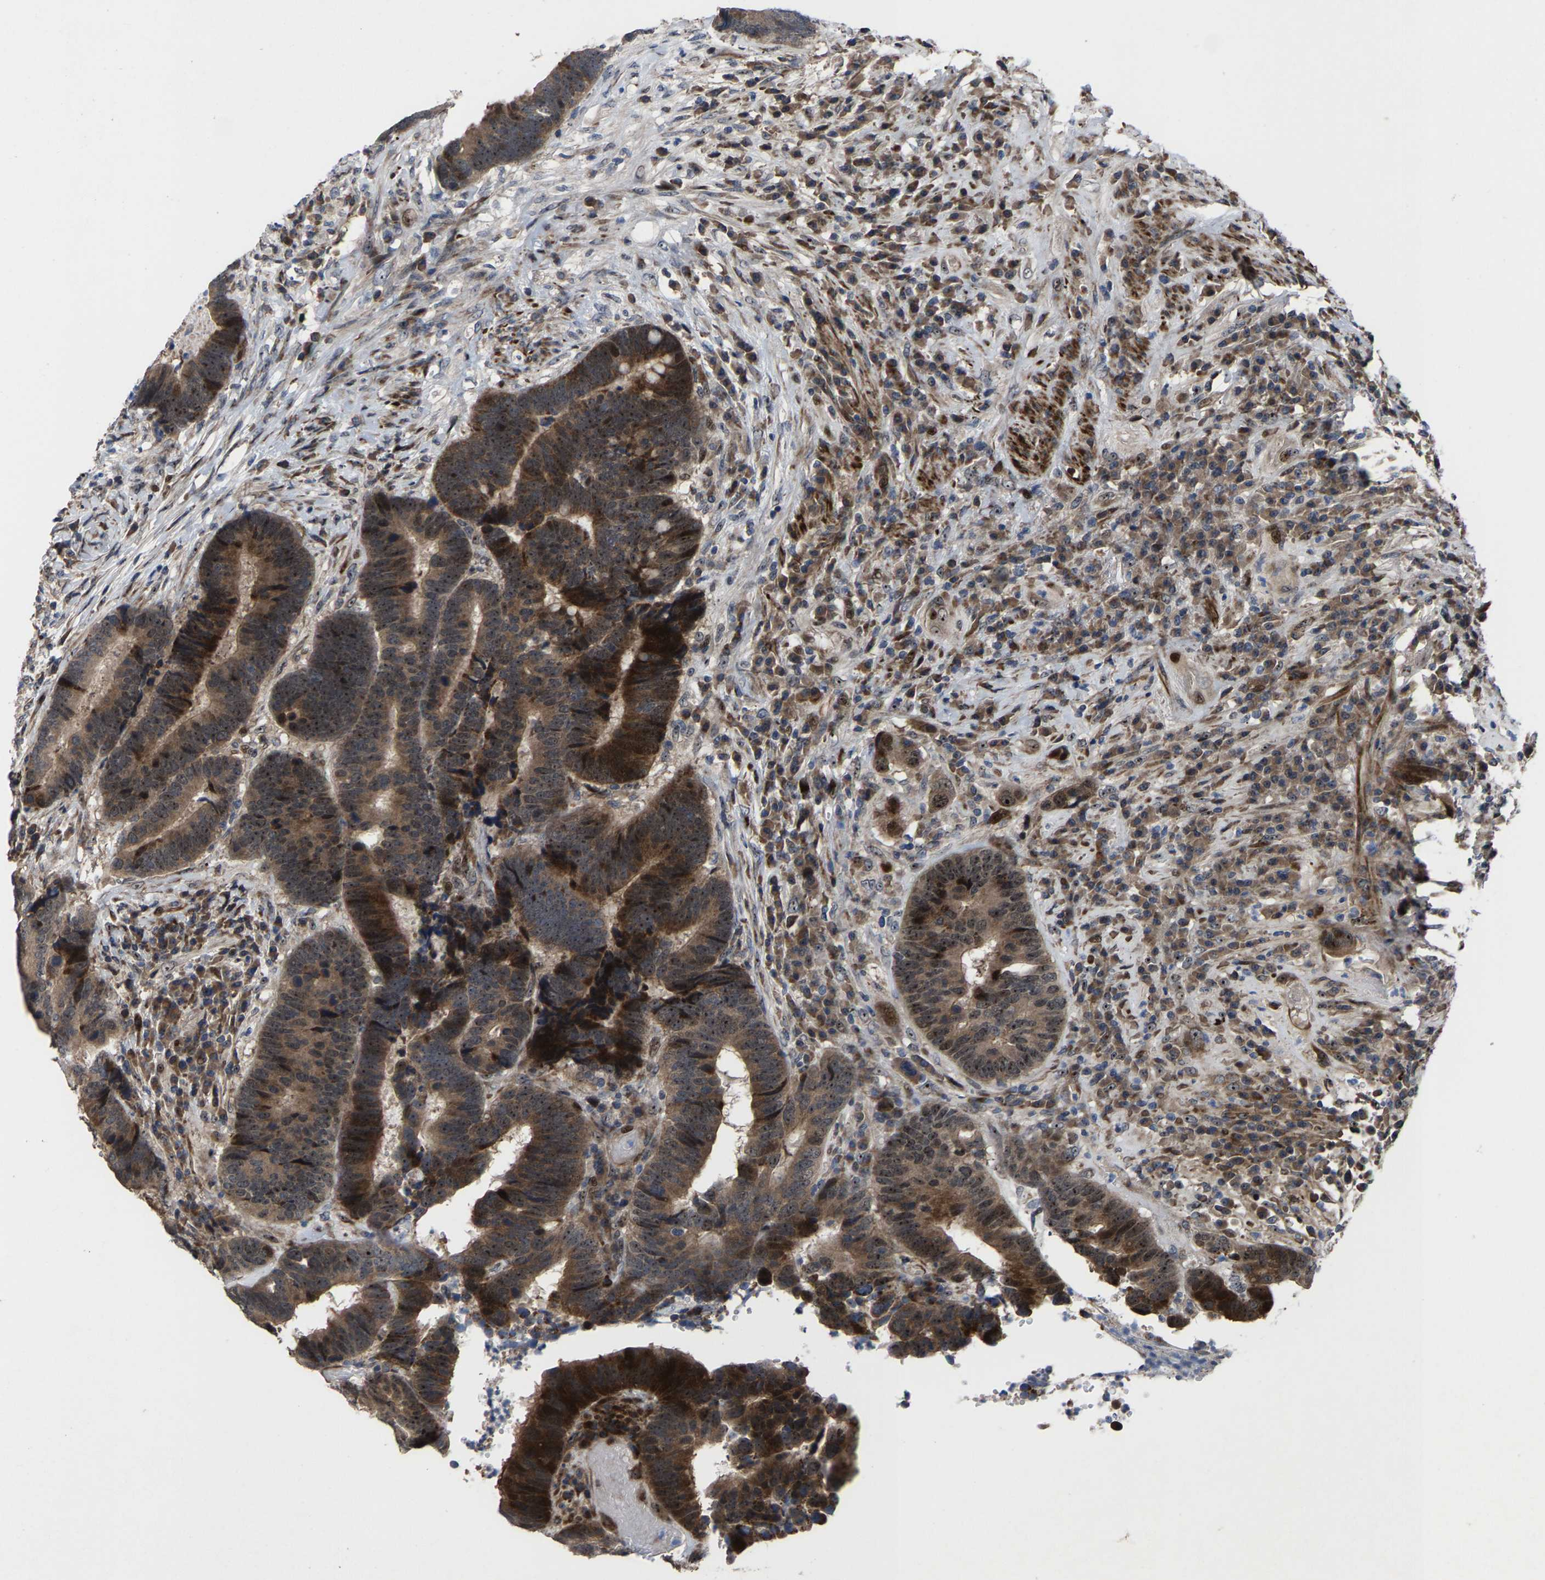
{"staining": {"intensity": "strong", "quantity": ">75%", "location": "cytoplasmic/membranous,nuclear"}, "tissue": "colorectal cancer", "cell_type": "Tumor cells", "image_type": "cancer", "snomed": [{"axis": "morphology", "description": "Adenocarcinoma, NOS"}, {"axis": "topography", "description": "Rectum"}], "caption": "A brown stain shows strong cytoplasmic/membranous and nuclear staining of a protein in human colorectal cancer tumor cells.", "gene": "HAUS6", "patient": {"sex": "female", "age": 89}}